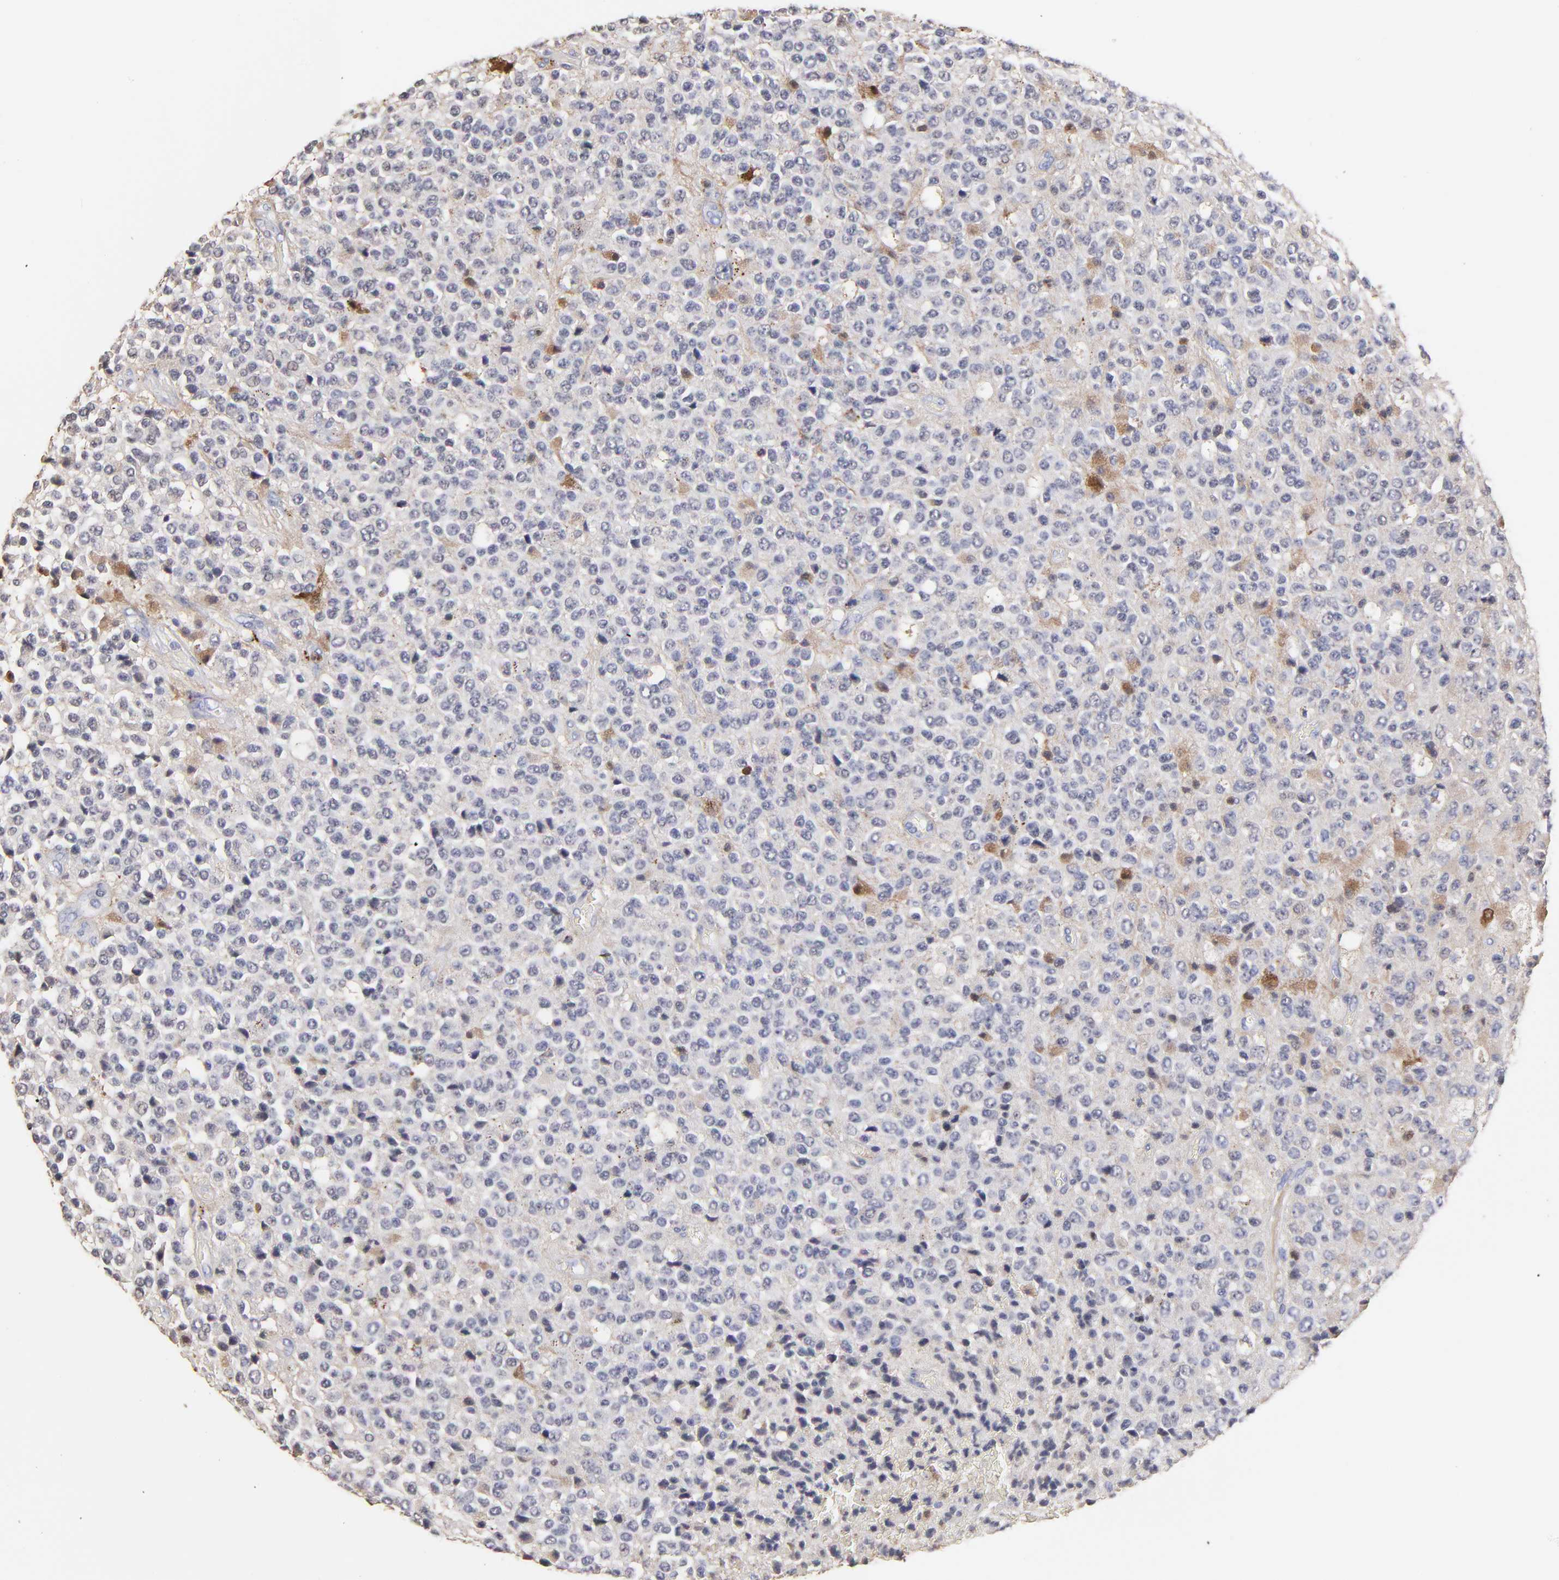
{"staining": {"intensity": "weak", "quantity": "<25%", "location": "cytoplasmic/membranous"}, "tissue": "glioma", "cell_type": "Tumor cells", "image_type": "cancer", "snomed": [{"axis": "morphology", "description": "Glioma, malignant, High grade"}, {"axis": "topography", "description": "pancreas cauda"}], "caption": "Tumor cells are negative for protein expression in human malignant glioma (high-grade).", "gene": "SMARCA1", "patient": {"sex": "male", "age": 60}}